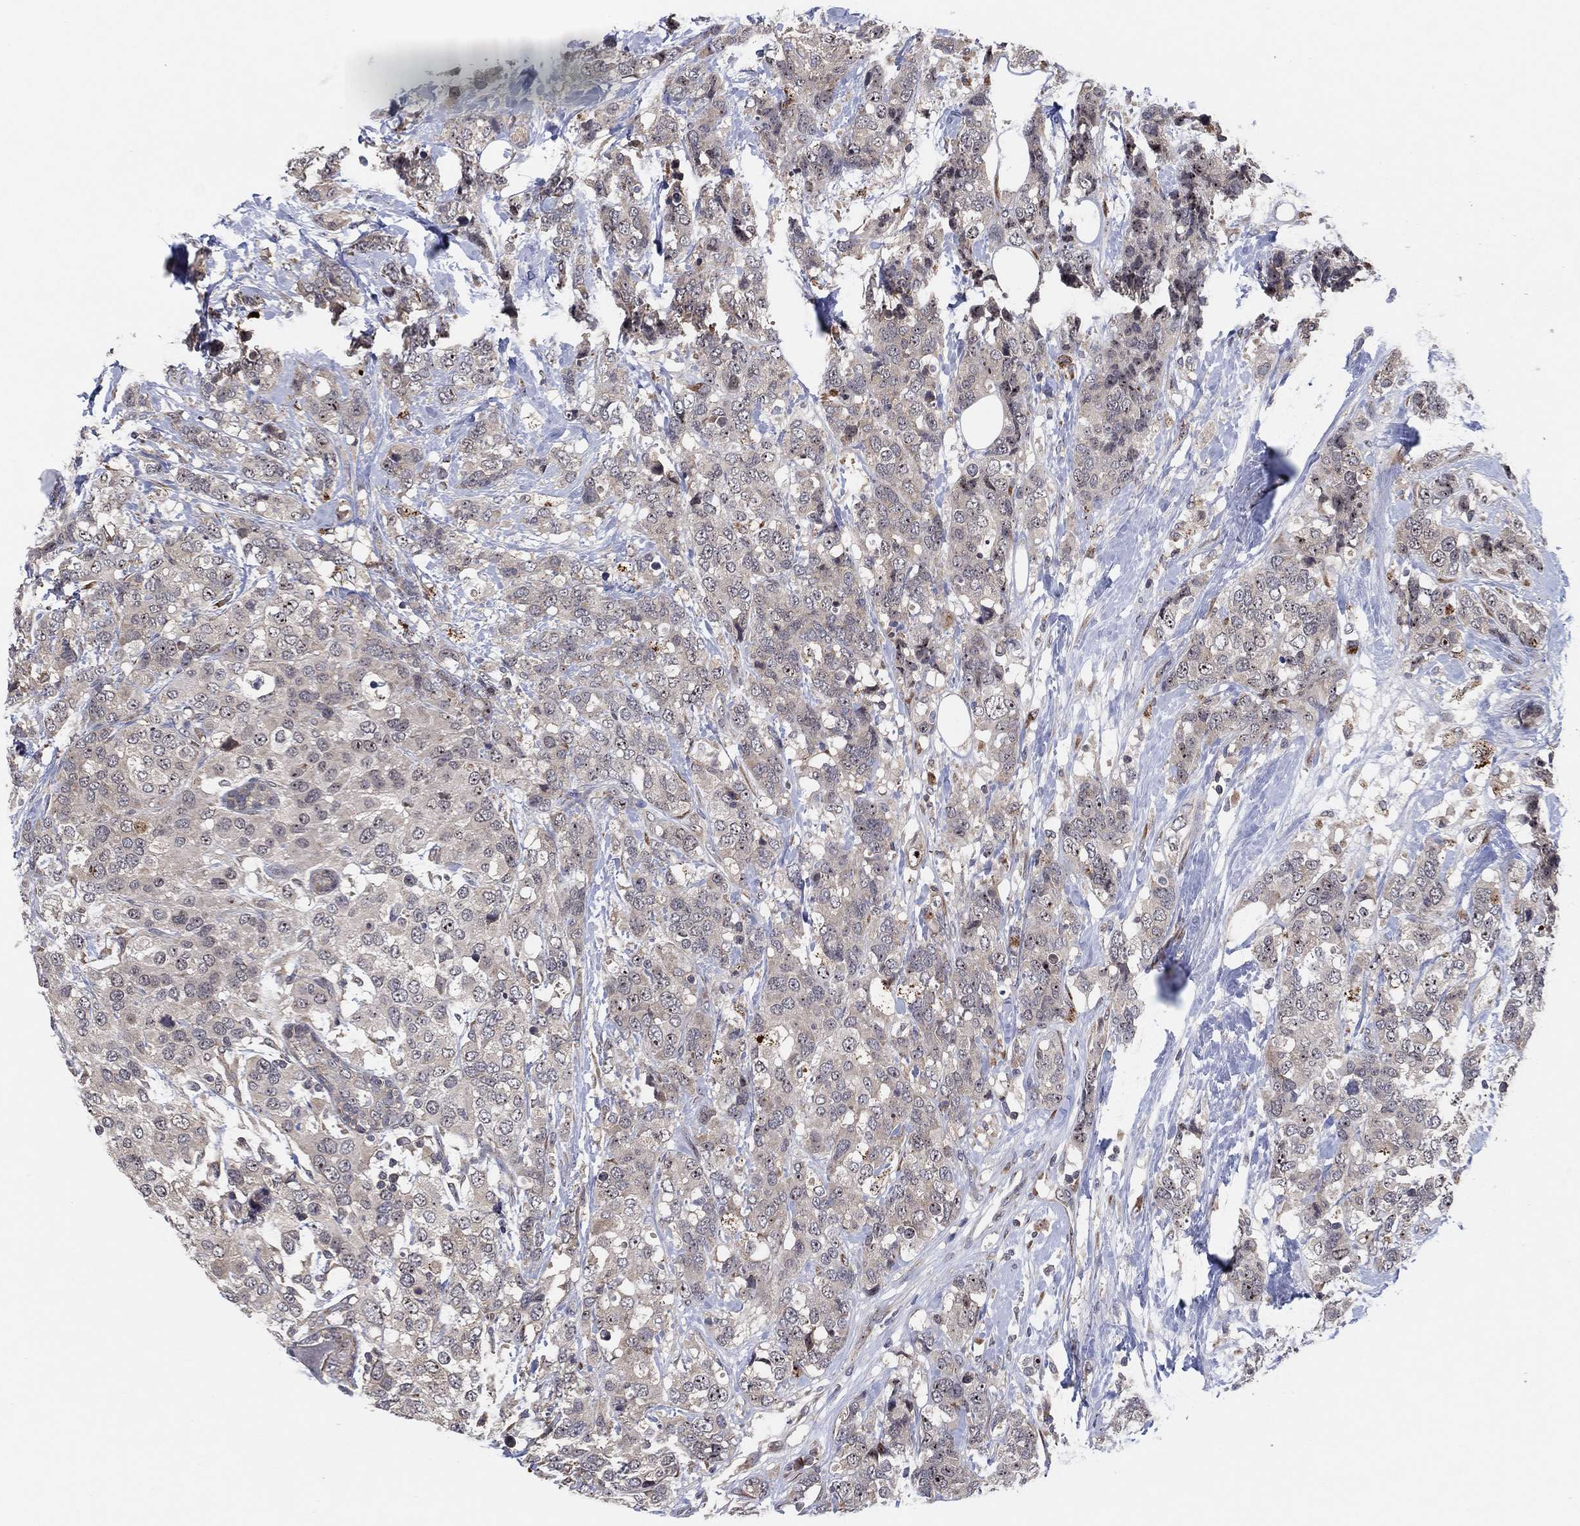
{"staining": {"intensity": "negative", "quantity": "none", "location": "none"}, "tissue": "breast cancer", "cell_type": "Tumor cells", "image_type": "cancer", "snomed": [{"axis": "morphology", "description": "Lobular carcinoma"}, {"axis": "topography", "description": "Breast"}], "caption": "High magnification brightfield microscopy of breast lobular carcinoma stained with DAB (brown) and counterstained with hematoxylin (blue): tumor cells show no significant positivity.", "gene": "FAM104A", "patient": {"sex": "female", "age": 59}}